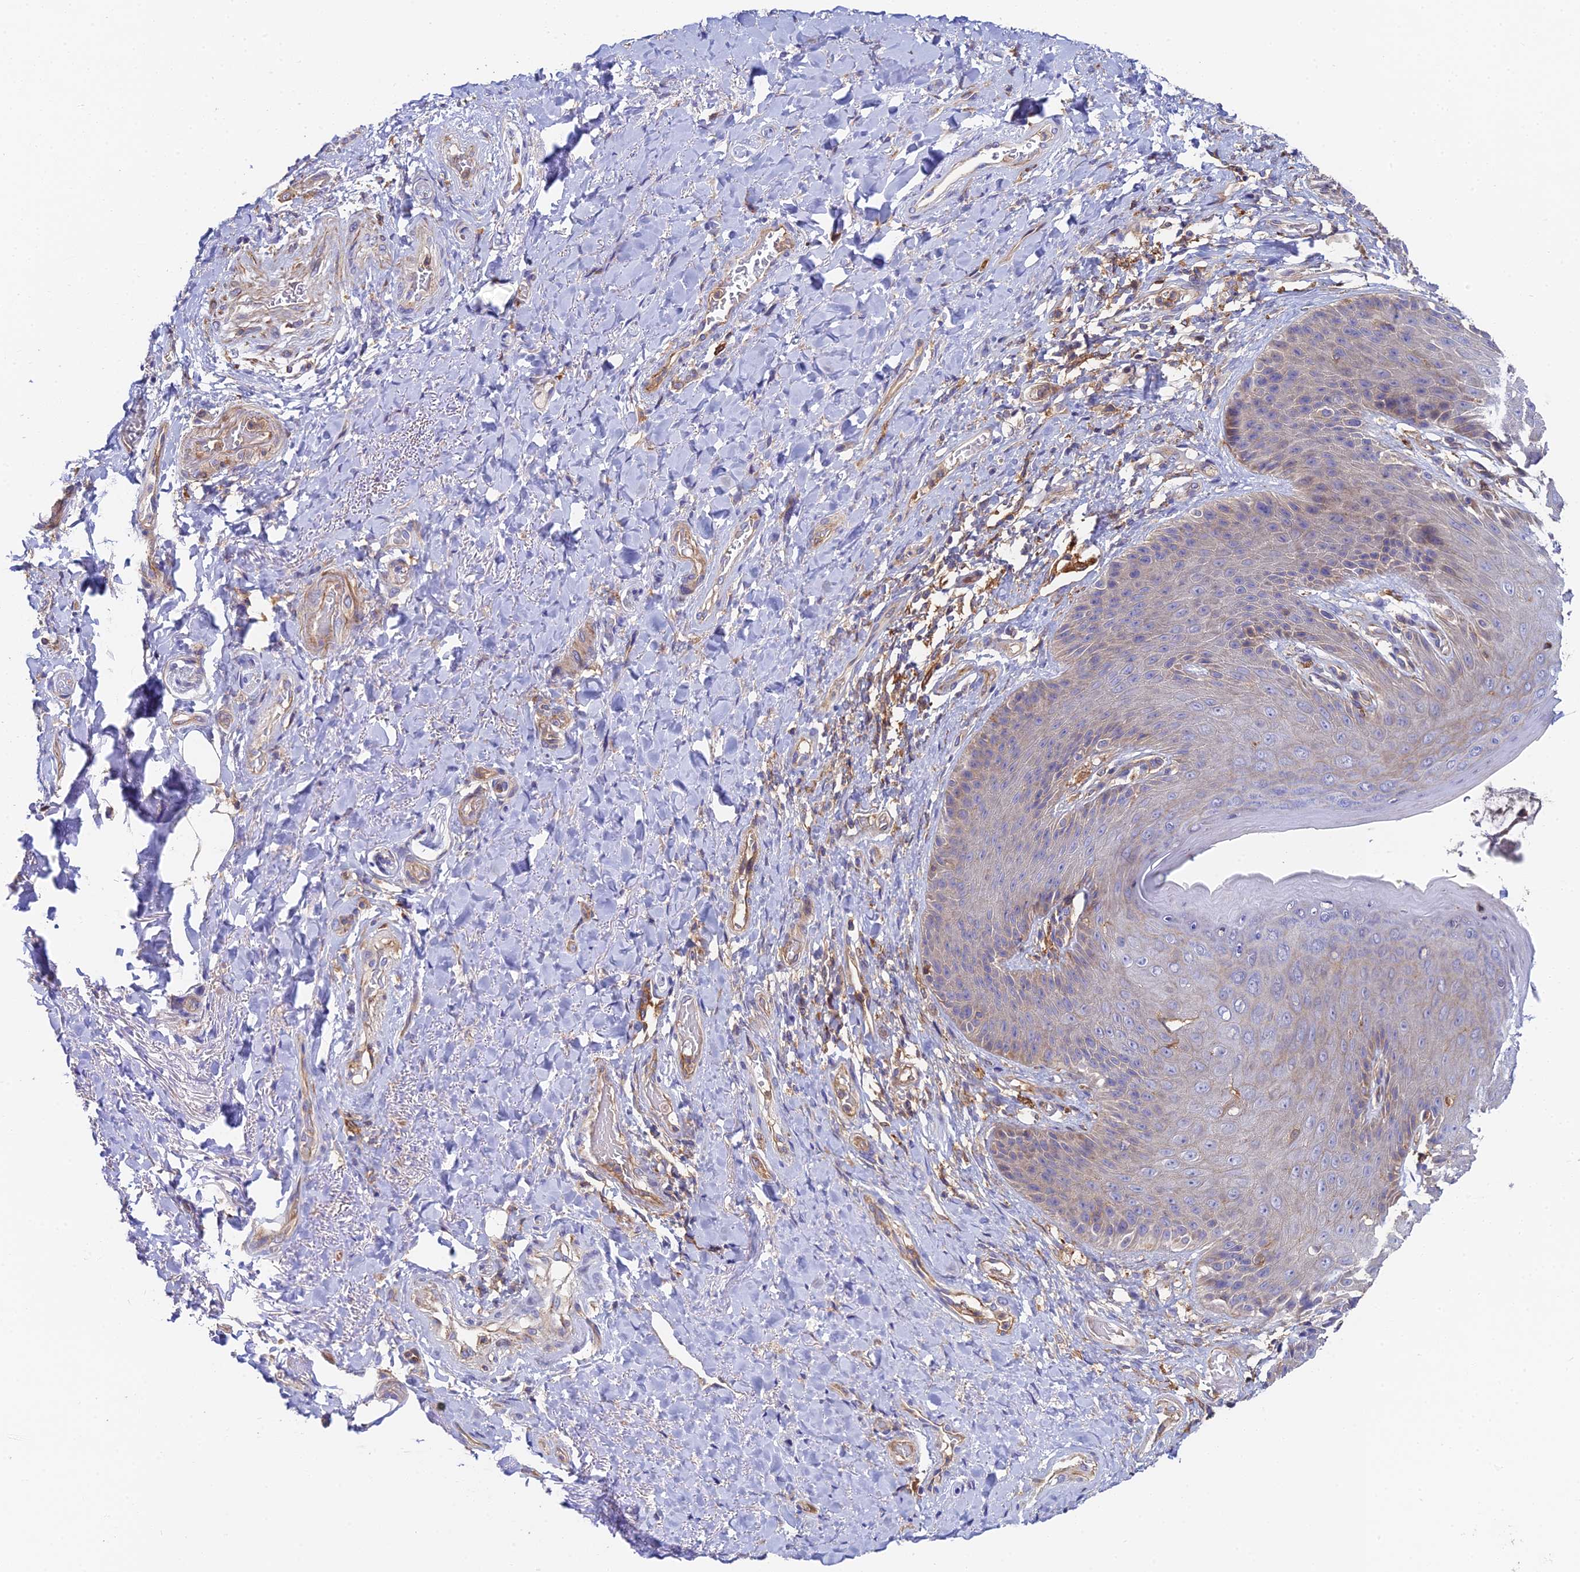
{"staining": {"intensity": "weak", "quantity": "25%-75%", "location": "cytoplasmic/membranous"}, "tissue": "skin", "cell_type": "Epidermal cells", "image_type": "normal", "snomed": [{"axis": "morphology", "description": "Normal tissue, NOS"}, {"axis": "topography", "description": "Anal"}], "caption": "Skin stained with DAB (3,3'-diaminobenzidine) immunohistochemistry (IHC) displays low levels of weak cytoplasmic/membranous positivity in about 25%-75% of epidermal cells. (brown staining indicates protein expression, while blue staining denotes nuclei).", "gene": "GNG5B", "patient": {"sex": "female", "age": 89}}